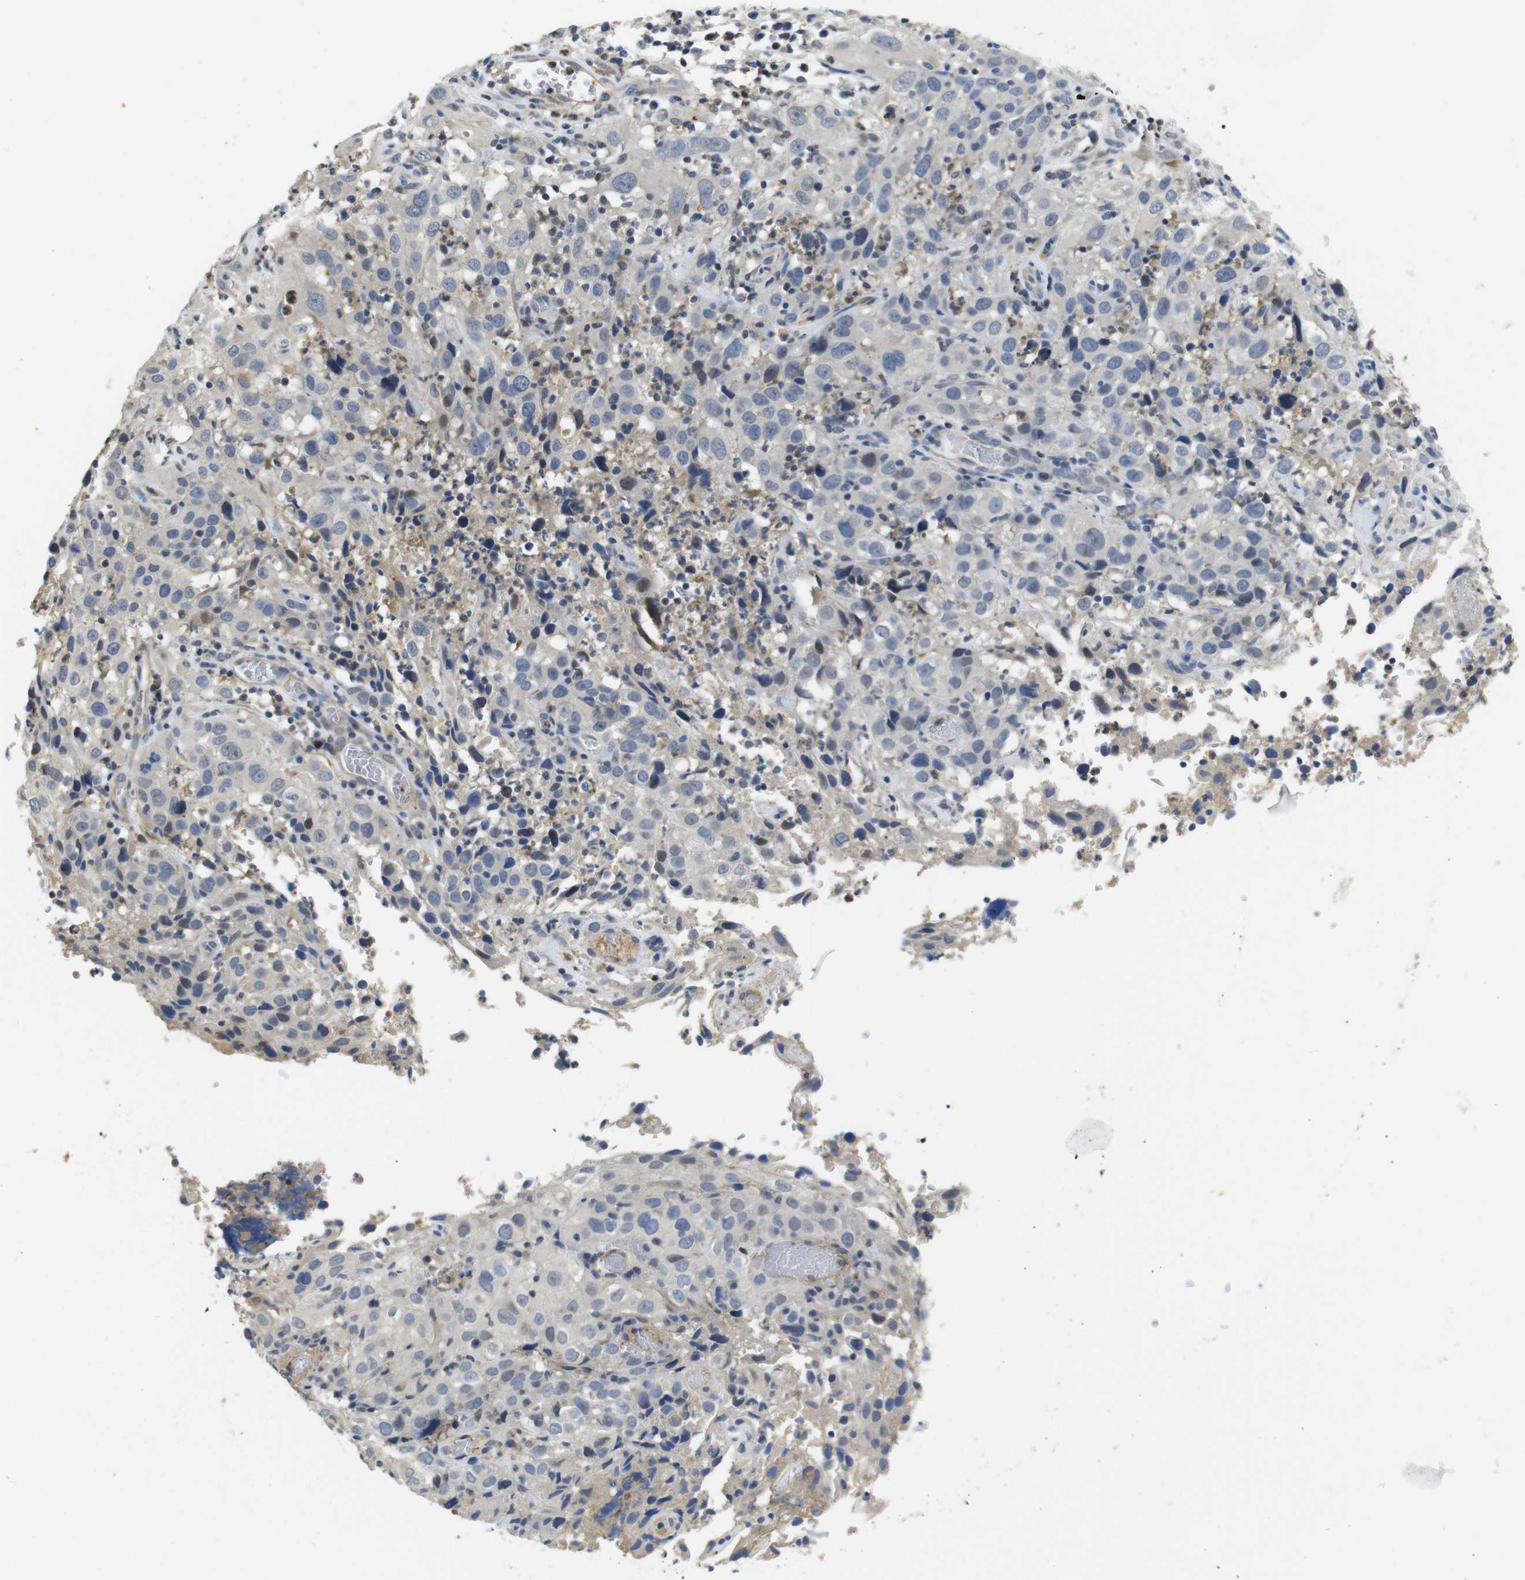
{"staining": {"intensity": "weak", "quantity": "<25%", "location": "nuclear"}, "tissue": "cervical cancer", "cell_type": "Tumor cells", "image_type": "cancer", "snomed": [{"axis": "morphology", "description": "Squamous cell carcinoma, NOS"}, {"axis": "topography", "description": "Cervix"}], "caption": "A micrograph of human cervical cancer is negative for staining in tumor cells.", "gene": "FNTA", "patient": {"sex": "female", "age": 32}}